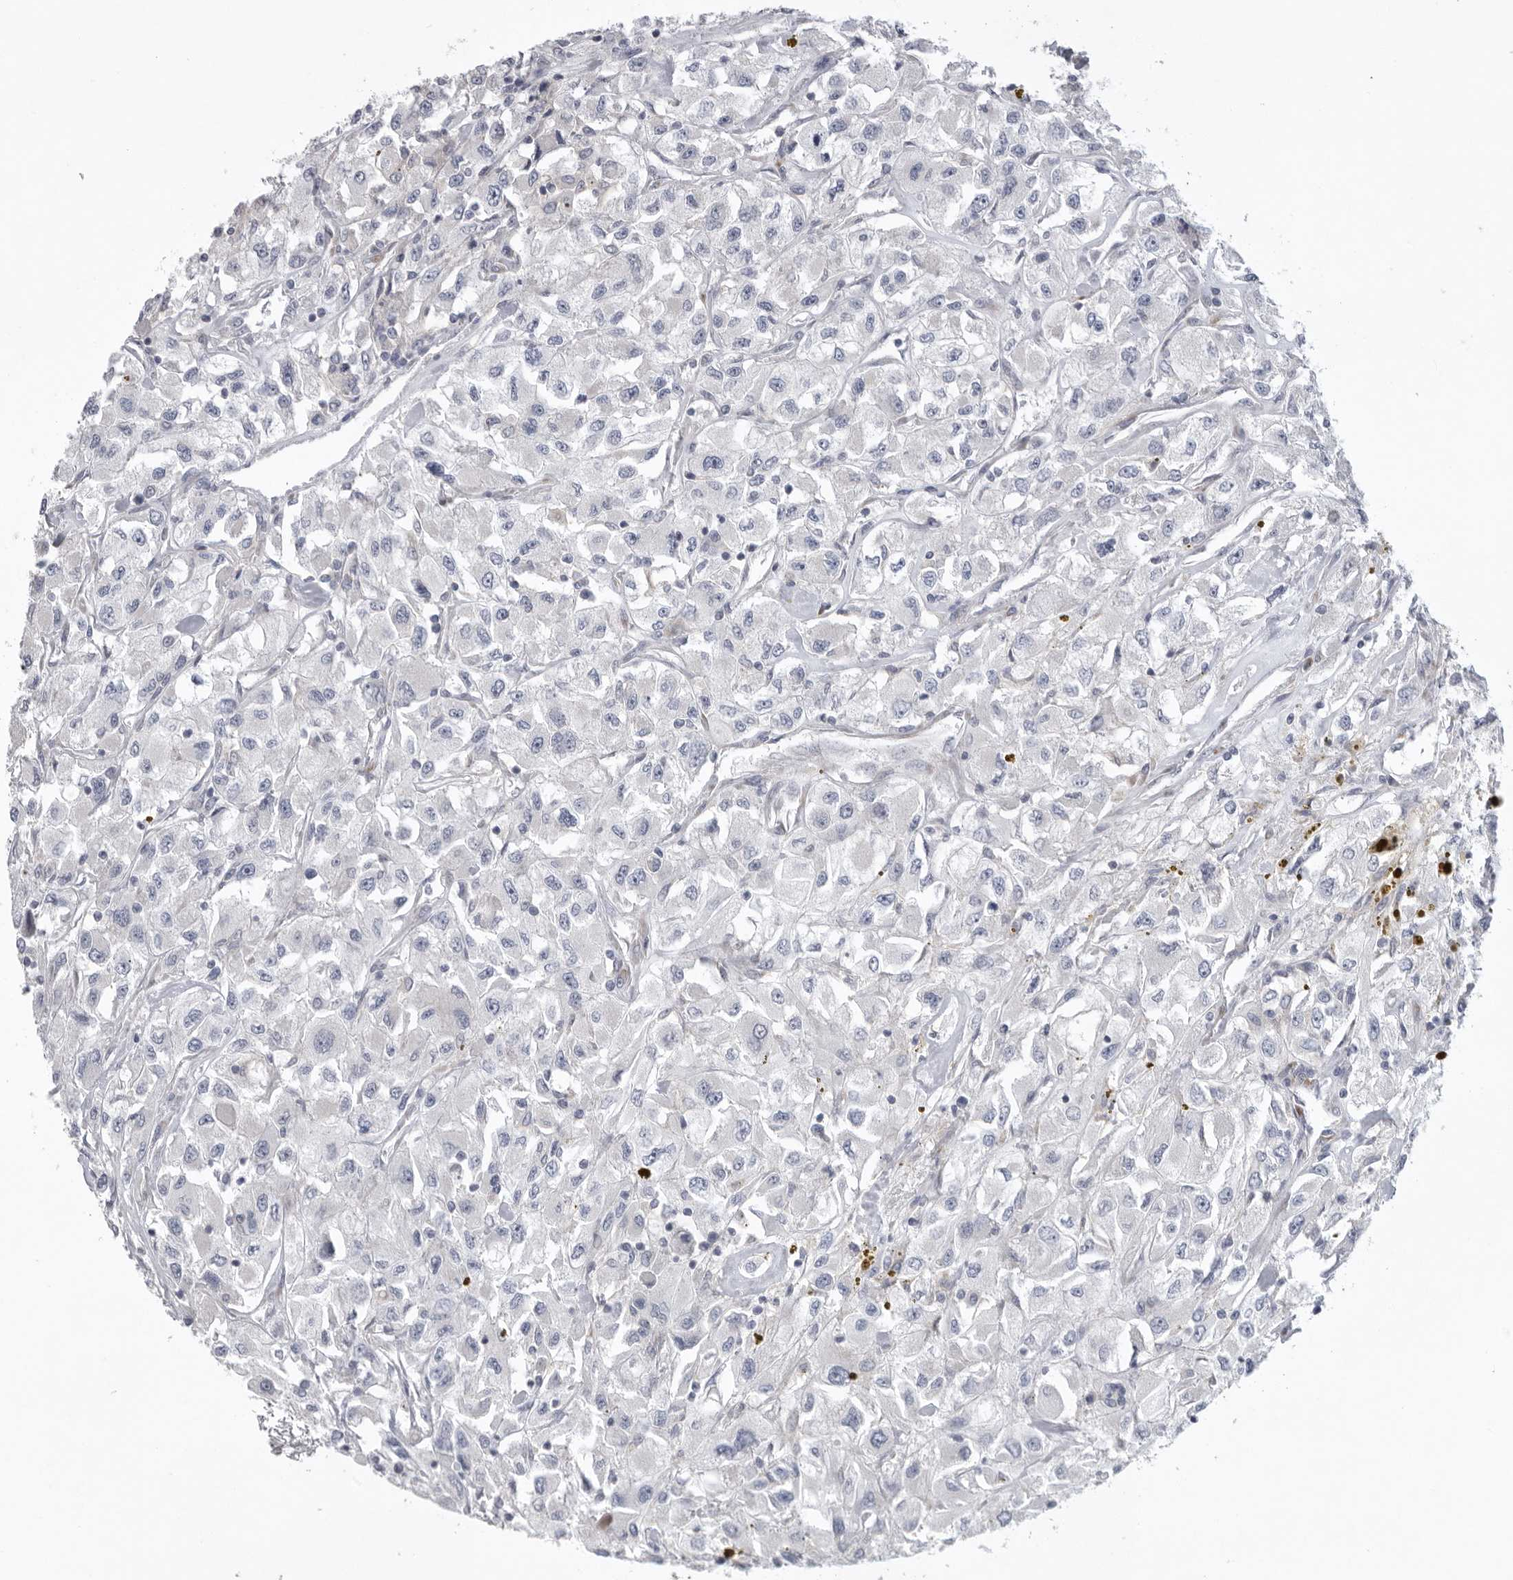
{"staining": {"intensity": "negative", "quantity": "none", "location": "none"}, "tissue": "renal cancer", "cell_type": "Tumor cells", "image_type": "cancer", "snomed": [{"axis": "morphology", "description": "Adenocarcinoma, NOS"}, {"axis": "topography", "description": "Kidney"}], "caption": "Photomicrograph shows no significant protein positivity in tumor cells of adenocarcinoma (renal).", "gene": "USP24", "patient": {"sex": "female", "age": 52}}